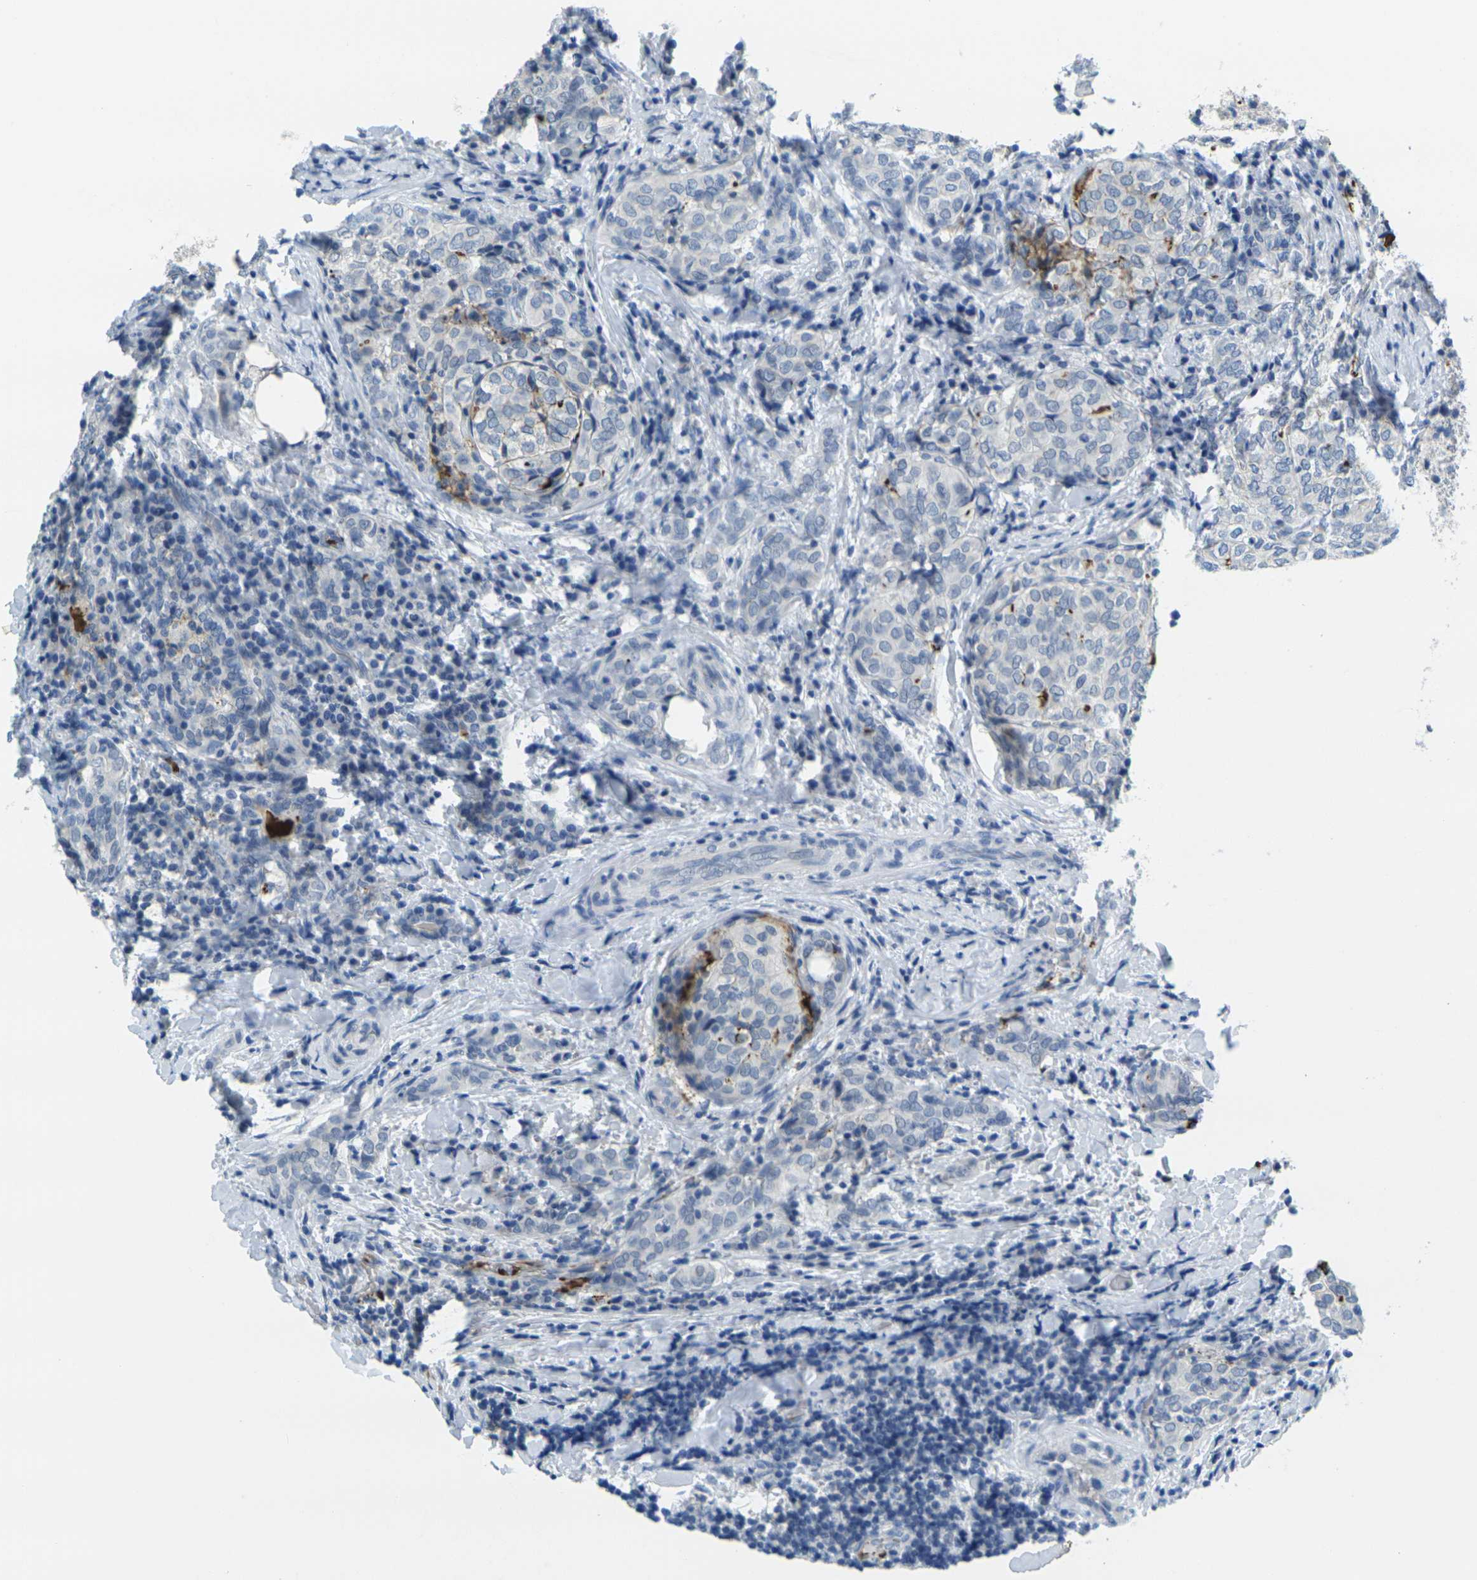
{"staining": {"intensity": "negative", "quantity": "none", "location": "none"}, "tissue": "thyroid cancer", "cell_type": "Tumor cells", "image_type": "cancer", "snomed": [{"axis": "morphology", "description": "Normal tissue, NOS"}, {"axis": "morphology", "description": "Papillary adenocarcinoma, NOS"}, {"axis": "topography", "description": "Thyroid gland"}], "caption": "Tumor cells show no significant protein expression in thyroid cancer (papillary adenocarcinoma).", "gene": "GPR15", "patient": {"sex": "female", "age": 30}}